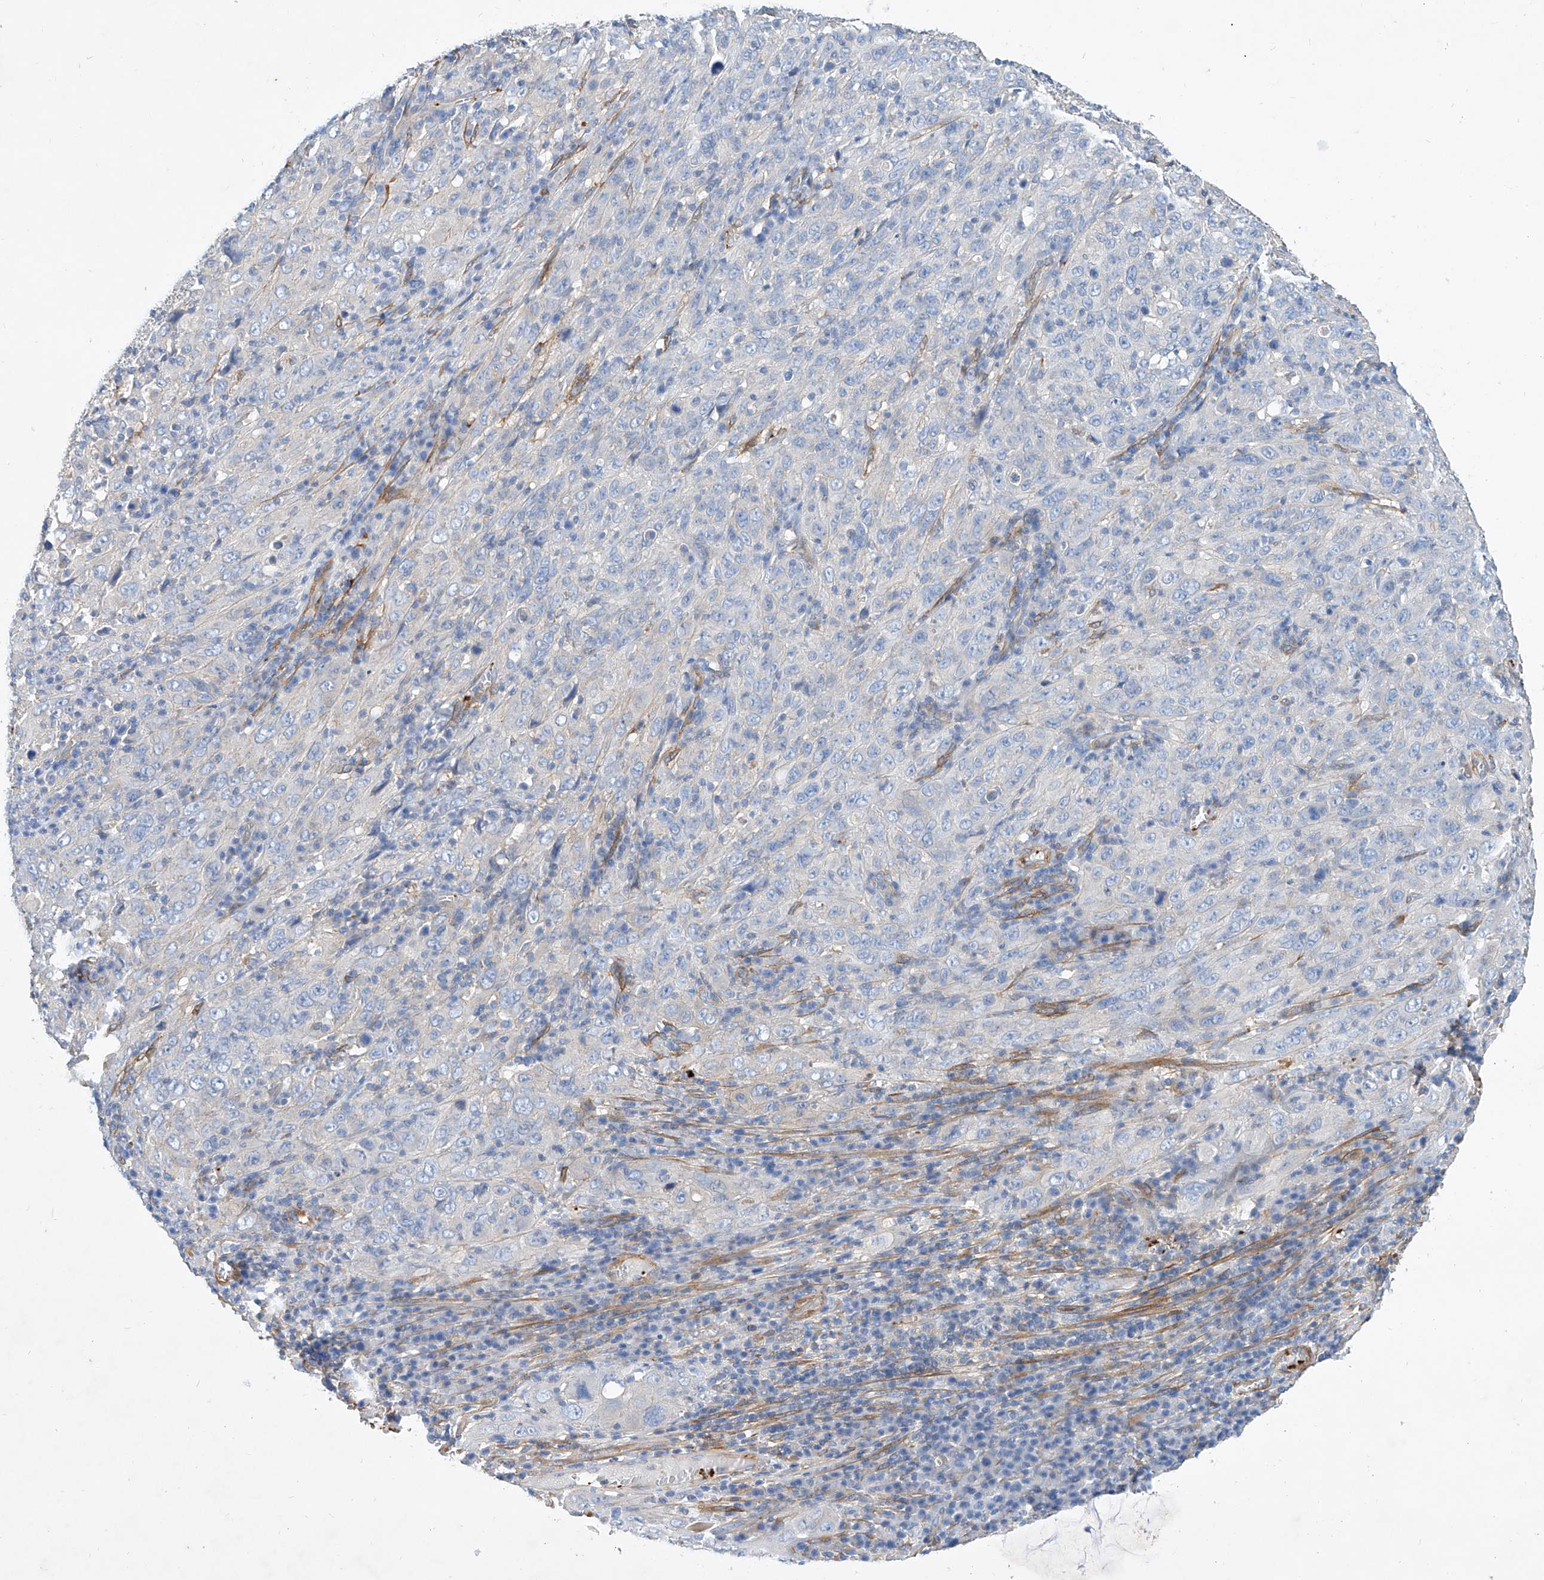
{"staining": {"intensity": "negative", "quantity": "none", "location": "none"}, "tissue": "cervical cancer", "cell_type": "Tumor cells", "image_type": "cancer", "snomed": [{"axis": "morphology", "description": "Squamous cell carcinoma, NOS"}, {"axis": "topography", "description": "Cervix"}], "caption": "DAB immunohistochemical staining of human cervical cancer (squamous cell carcinoma) reveals no significant staining in tumor cells.", "gene": "TAS2R60", "patient": {"sex": "female", "age": 46}}